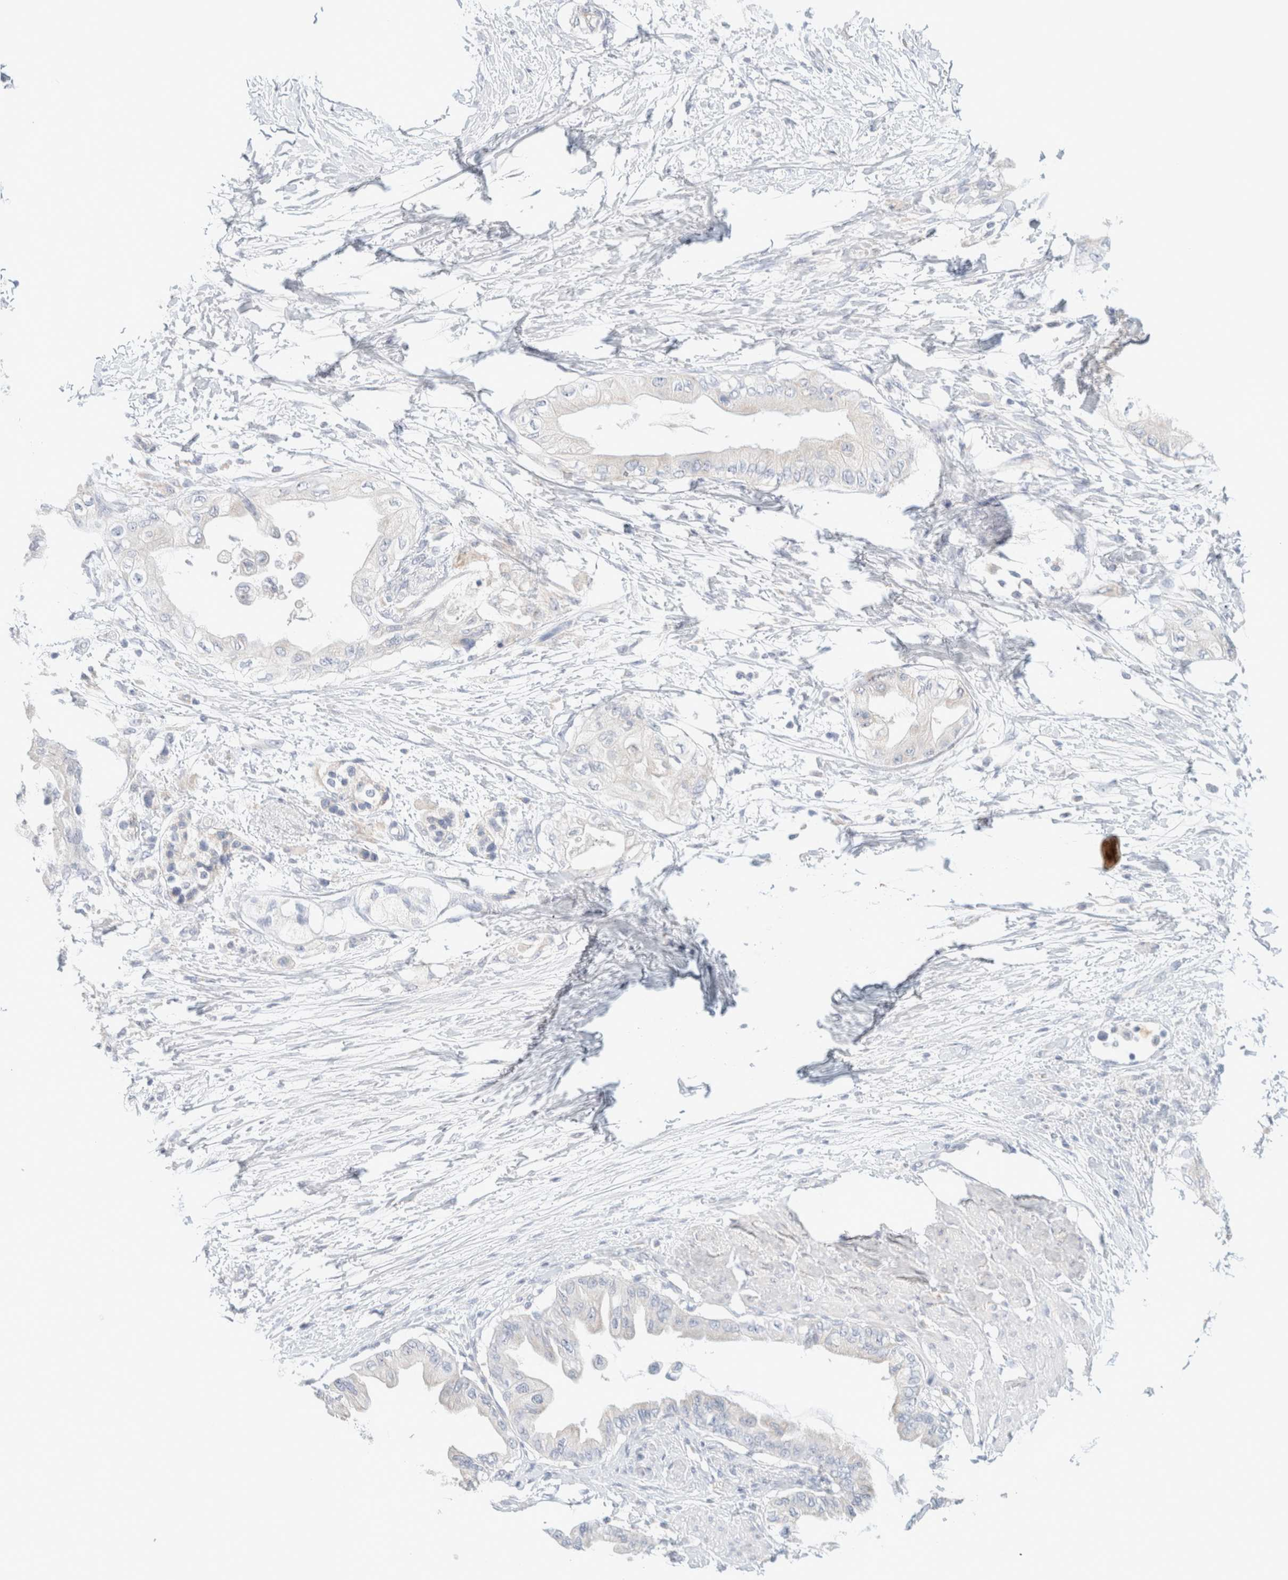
{"staining": {"intensity": "negative", "quantity": "none", "location": "none"}, "tissue": "pancreatic cancer", "cell_type": "Tumor cells", "image_type": "cancer", "snomed": [{"axis": "morphology", "description": "Normal tissue, NOS"}, {"axis": "morphology", "description": "Adenocarcinoma, NOS"}, {"axis": "topography", "description": "Pancreas"}, {"axis": "topography", "description": "Duodenum"}], "caption": "Adenocarcinoma (pancreatic) stained for a protein using IHC exhibits no staining tumor cells.", "gene": "HEXD", "patient": {"sex": "female", "age": 60}}